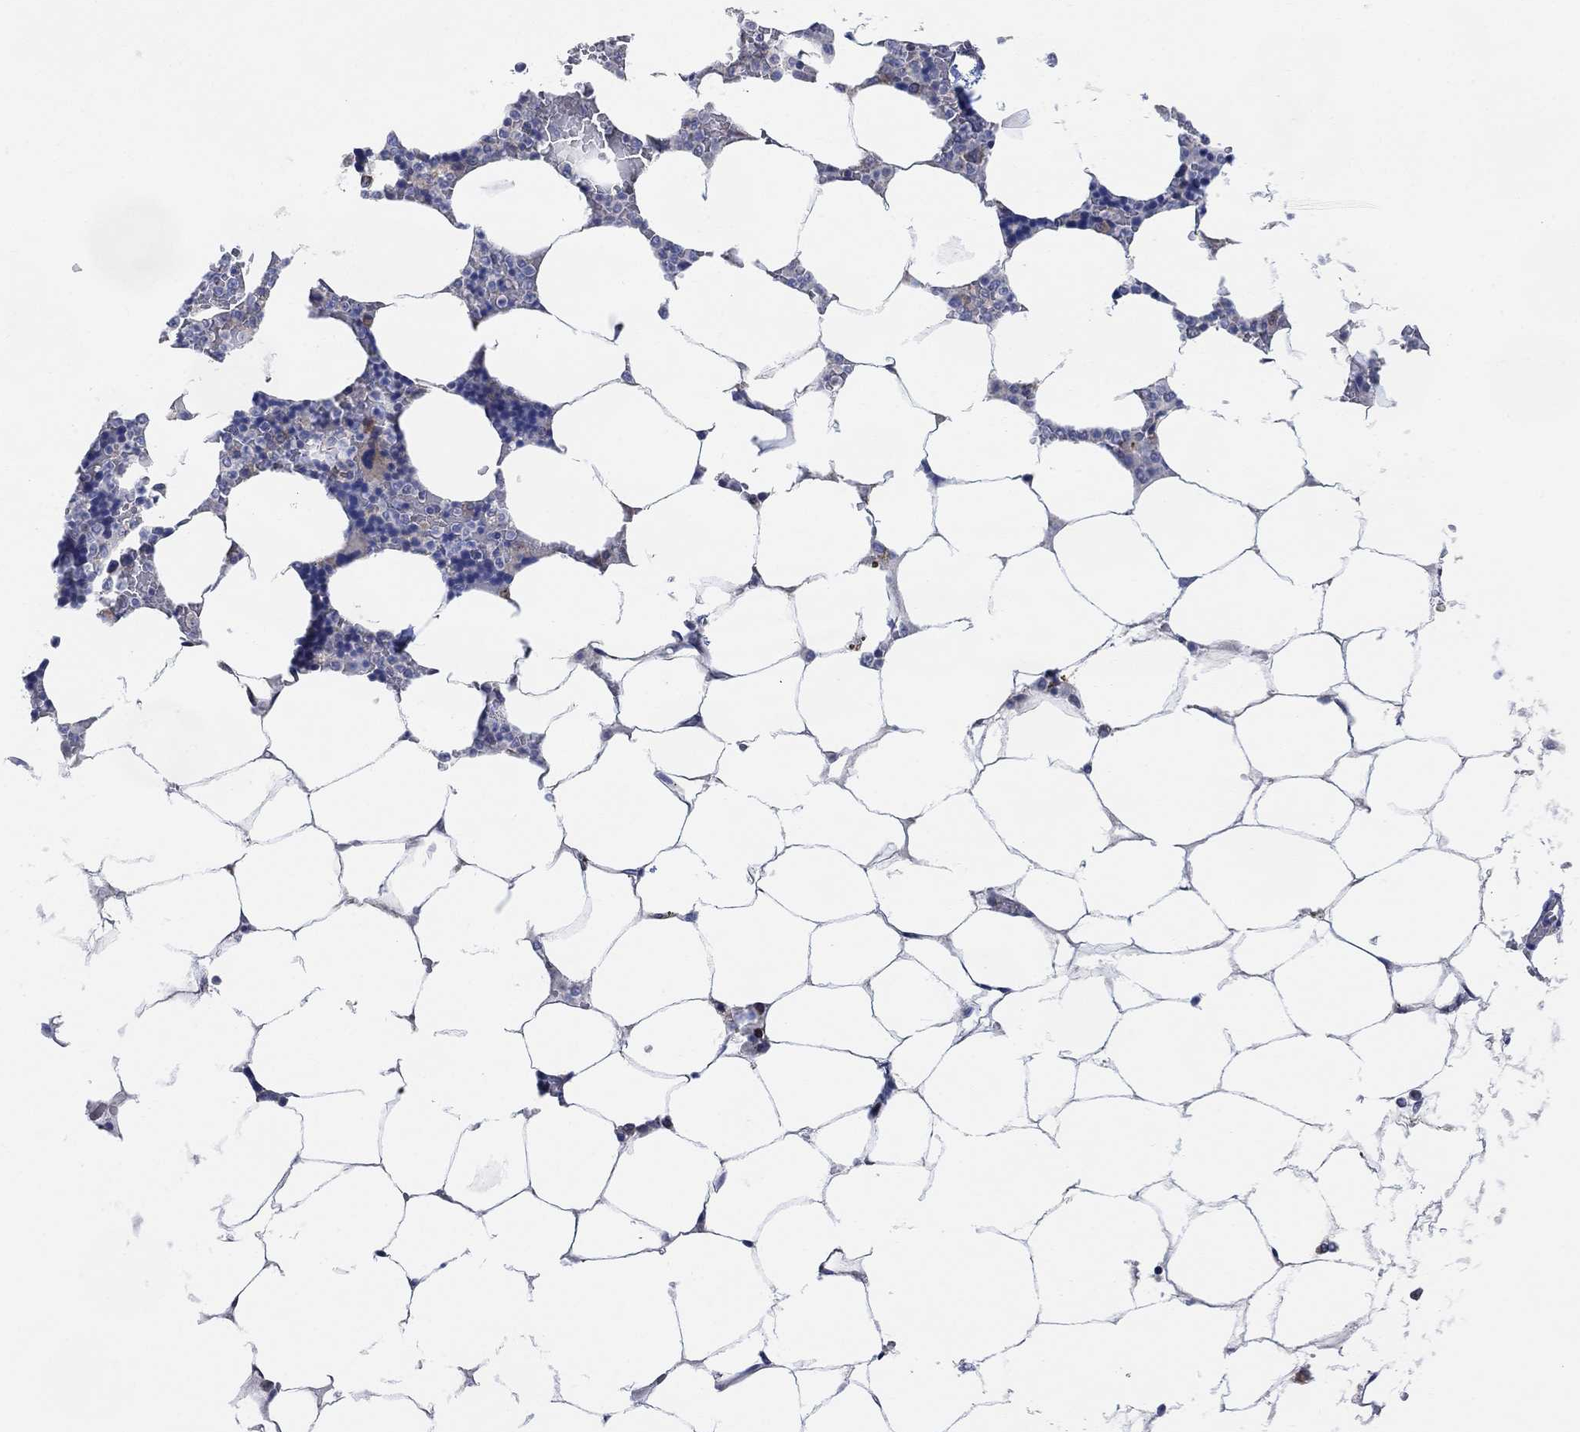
{"staining": {"intensity": "negative", "quantity": "none", "location": "none"}, "tissue": "bone marrow", "cell_type": "Hematopoietic cells", "image_type": "normal", "snomed": [{"axis": "morphology", "description": "Normal tissue, NOS"}, {"axis": "topography", "description": "Bone marrow"}], "caption": "Immunohistochemistry of normal bone marrow shows no staining in hematopoietic cells. (IHC, brightfield microscopy, high magnification).", "gene": "CNTF", "patient": {"sex": "male", "age": 63}}